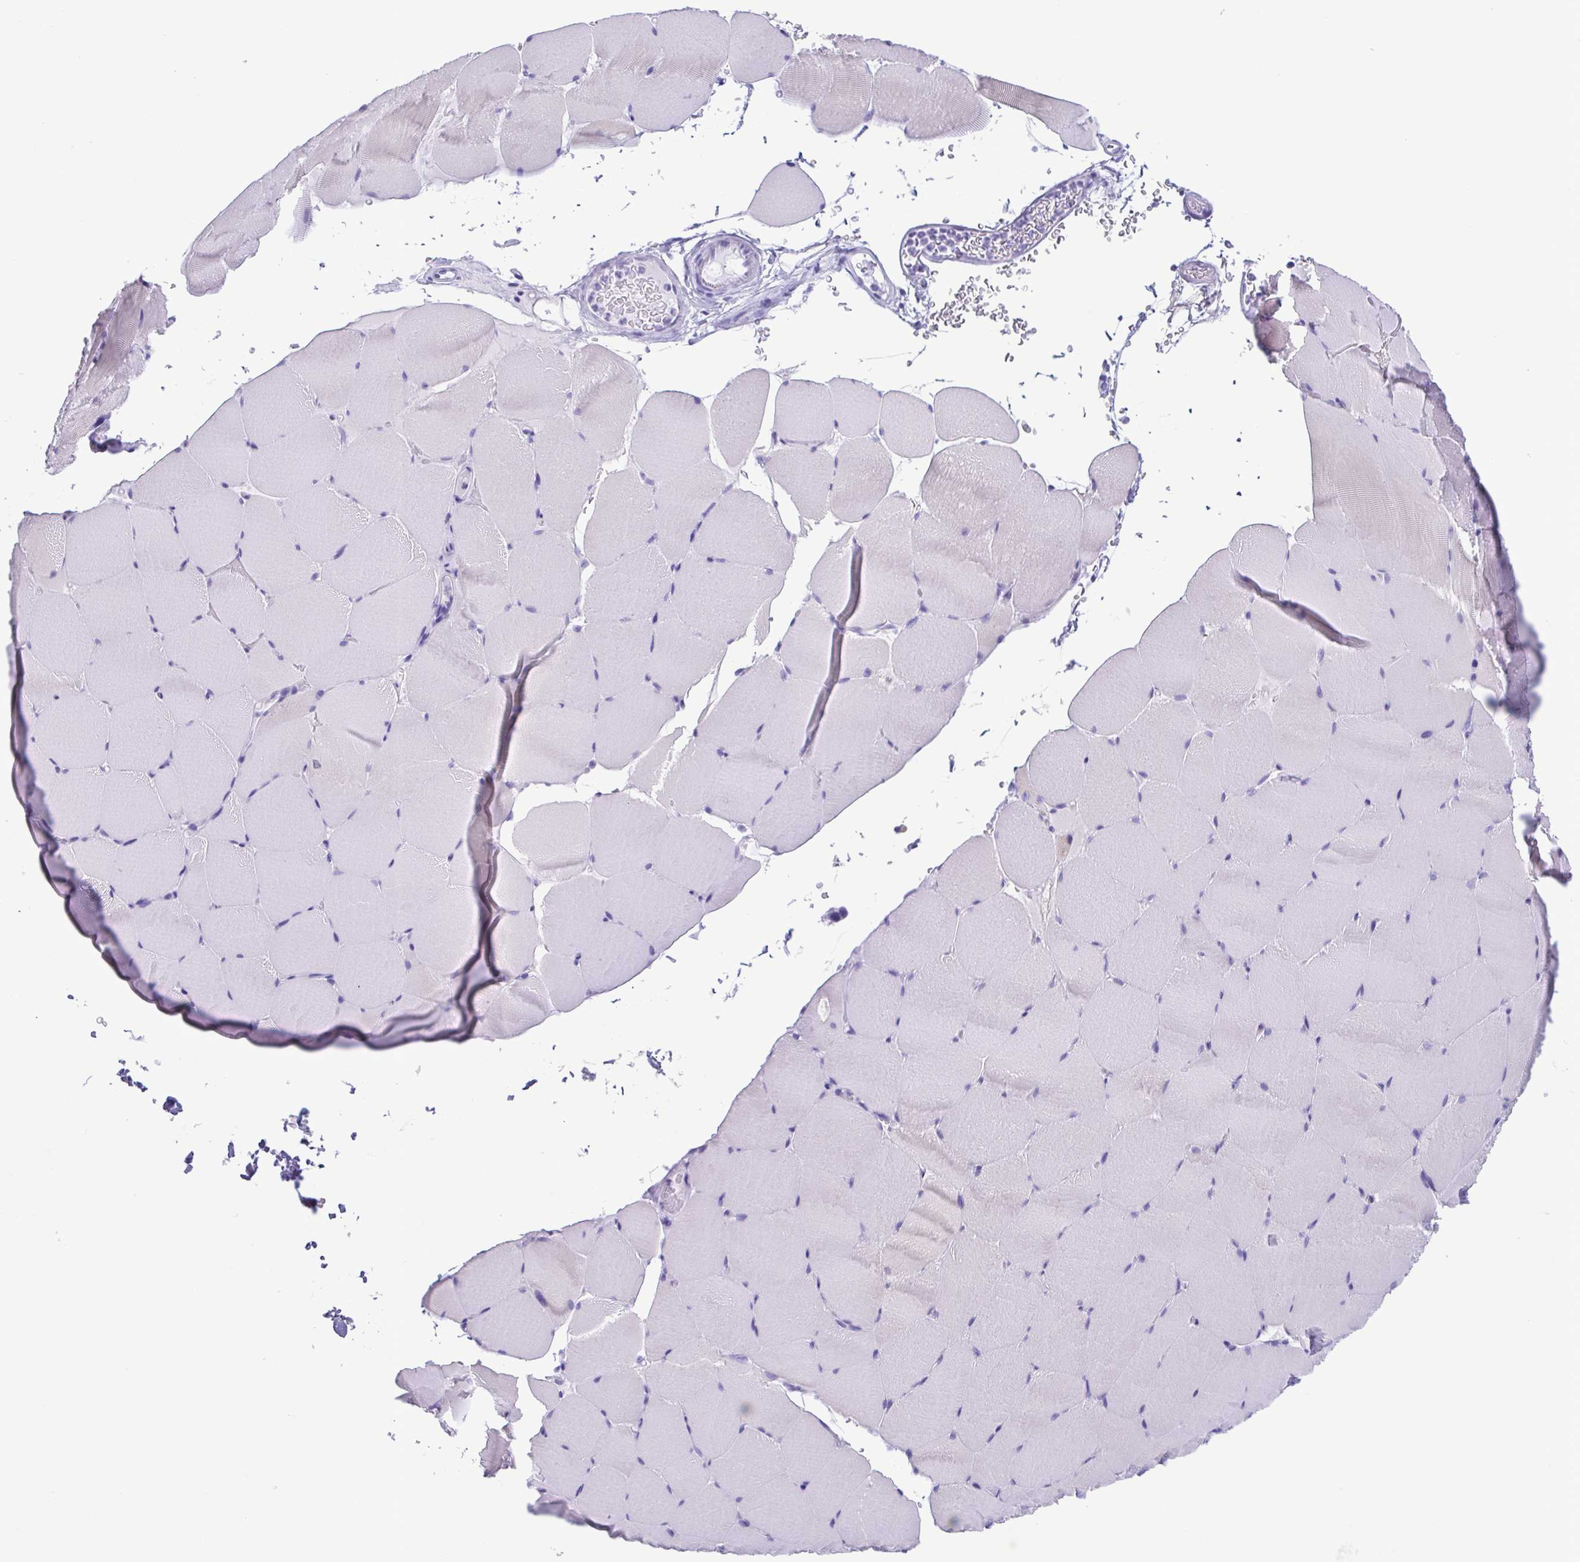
{"staining": {"intensity": "negative", "quantity": "none", "location": "none"}, "tissue": "skeletal muscle", "cell_type": "Myocytes", "image_type": "normal", "snomed": [{"axis": "morphology", "description": "Normal tissue, NOS"}, {"axis": "topography", "description": "Skeletal muscle"}], "caption": "This is a histopathology image of immunohistochemistry (IHC) staining of benign skeletal muscle, which shows no positivity in myocytes.", "gene": "TSPY10", "patient": {"sex": "female", "age": 37}}